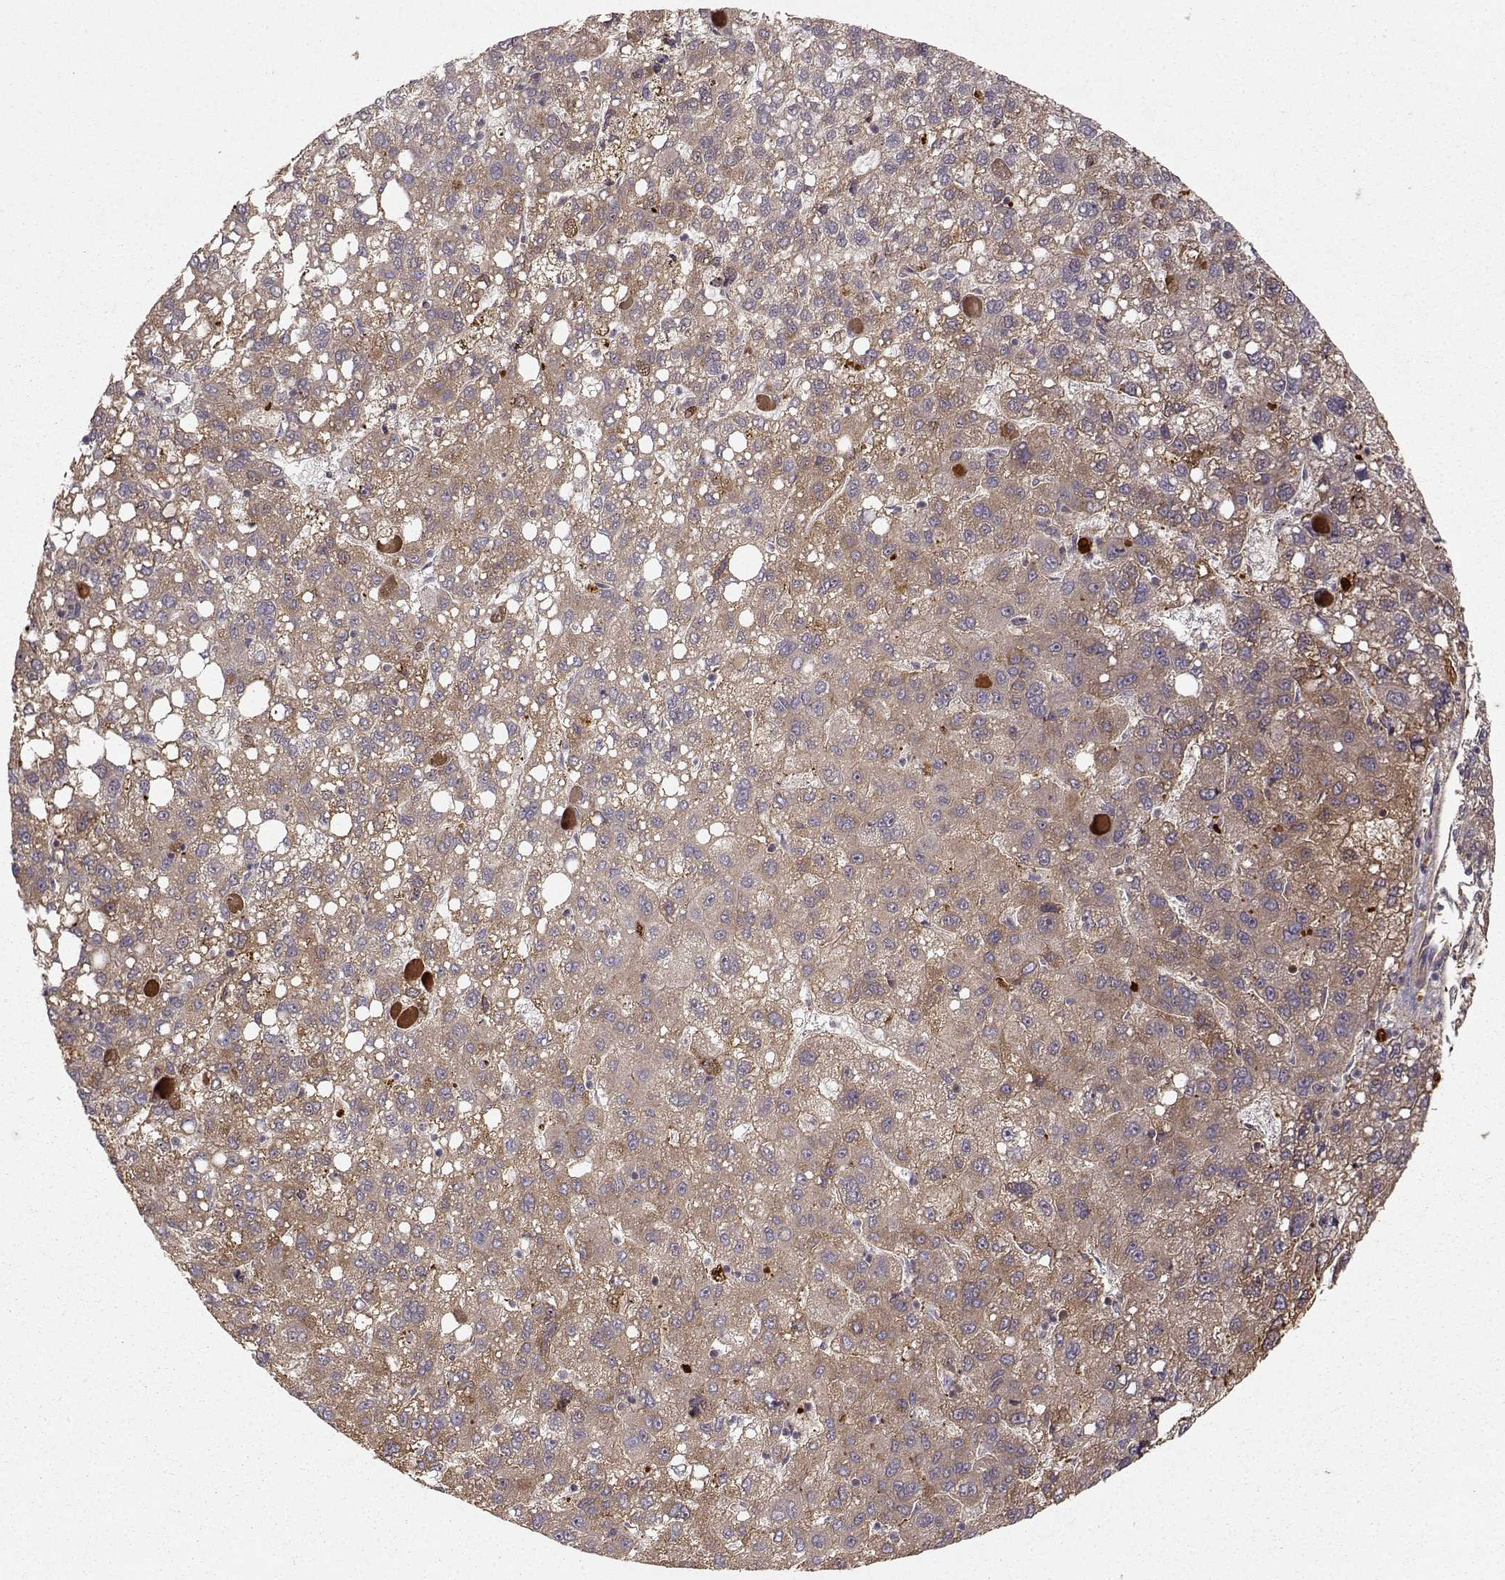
{"staining": {"intensity": "moderate", "quantity": "<25%", "location": "cytoplasmic/membranous"}, "tissue": "liver cancer", "cell_type": "Tumor cells", "image_type": "cancer", "snomed": [{"axis": "morphology", "description": "Carcinoma, Hepatocellular, NOS"}, {"axis": "topography", "description": "Liver"}], "caption": "A brown stain shows moderate cytoplasmic/membranous staining of a protein in human liver cancer tumor cells.", "gene": "WNT6", "patient": {"sex": "female", "age": 82}}